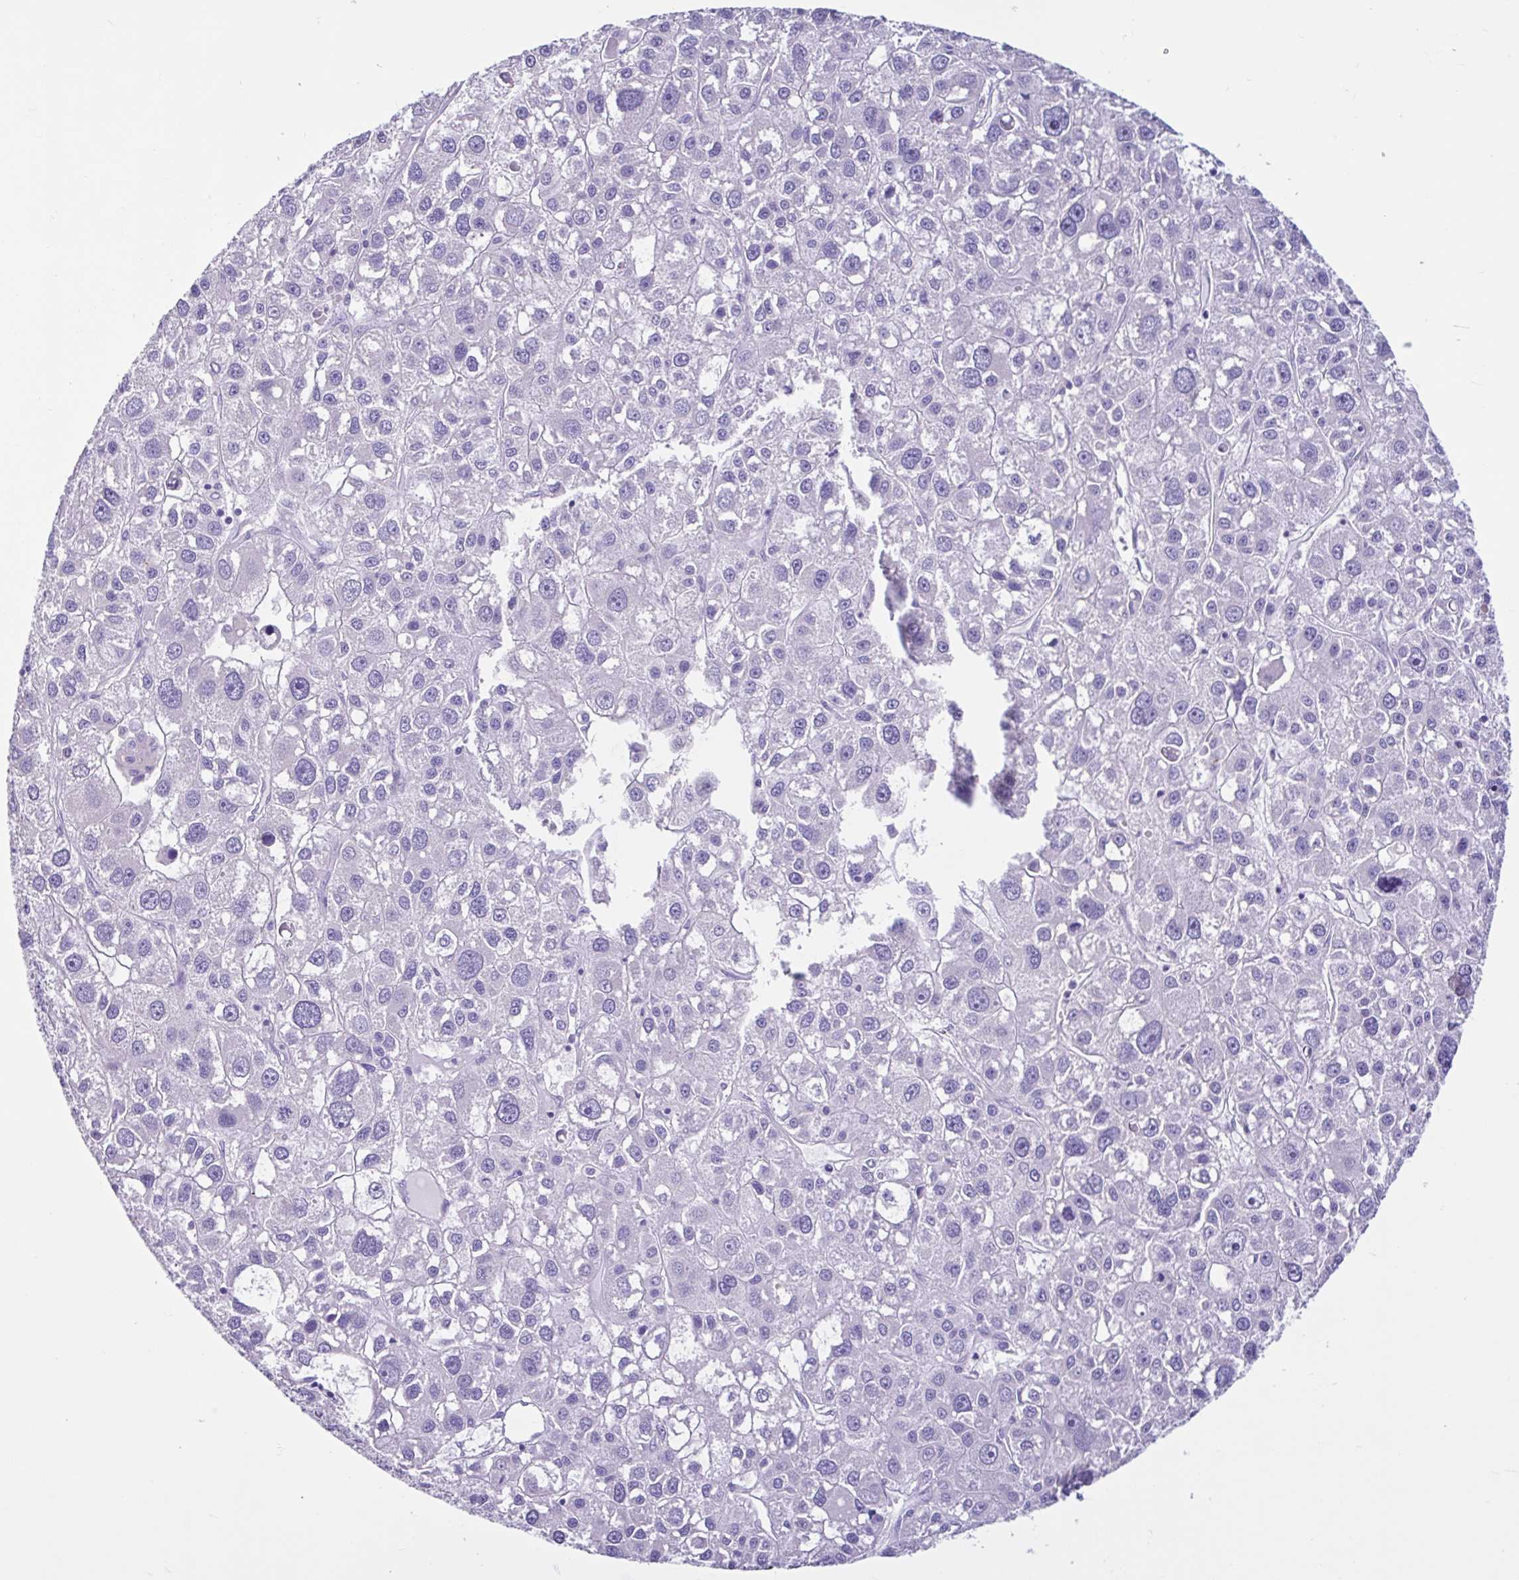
{"staining": {"intensity": "negative", "quantity": "none", "location": "none"}, "tissue": "liver cancer", "cell_type": "Tumor cells", "image_type": "cancer", "snomed": [{"axis": "morphology", "description": "Carcinoma, Hepatocellular, NOS"}, {"axis": "topography", "description": "Liver"}], "caption": "An immunohistochemistry (IHC) image of liver cancer (hepatocellular carcinoma) is shown. There is no staining in tumor cells of liver cancer (hepatocellular carcinoma).", "gene": "CYP19A1", "patient": {"sex": "male", "age": 73}}